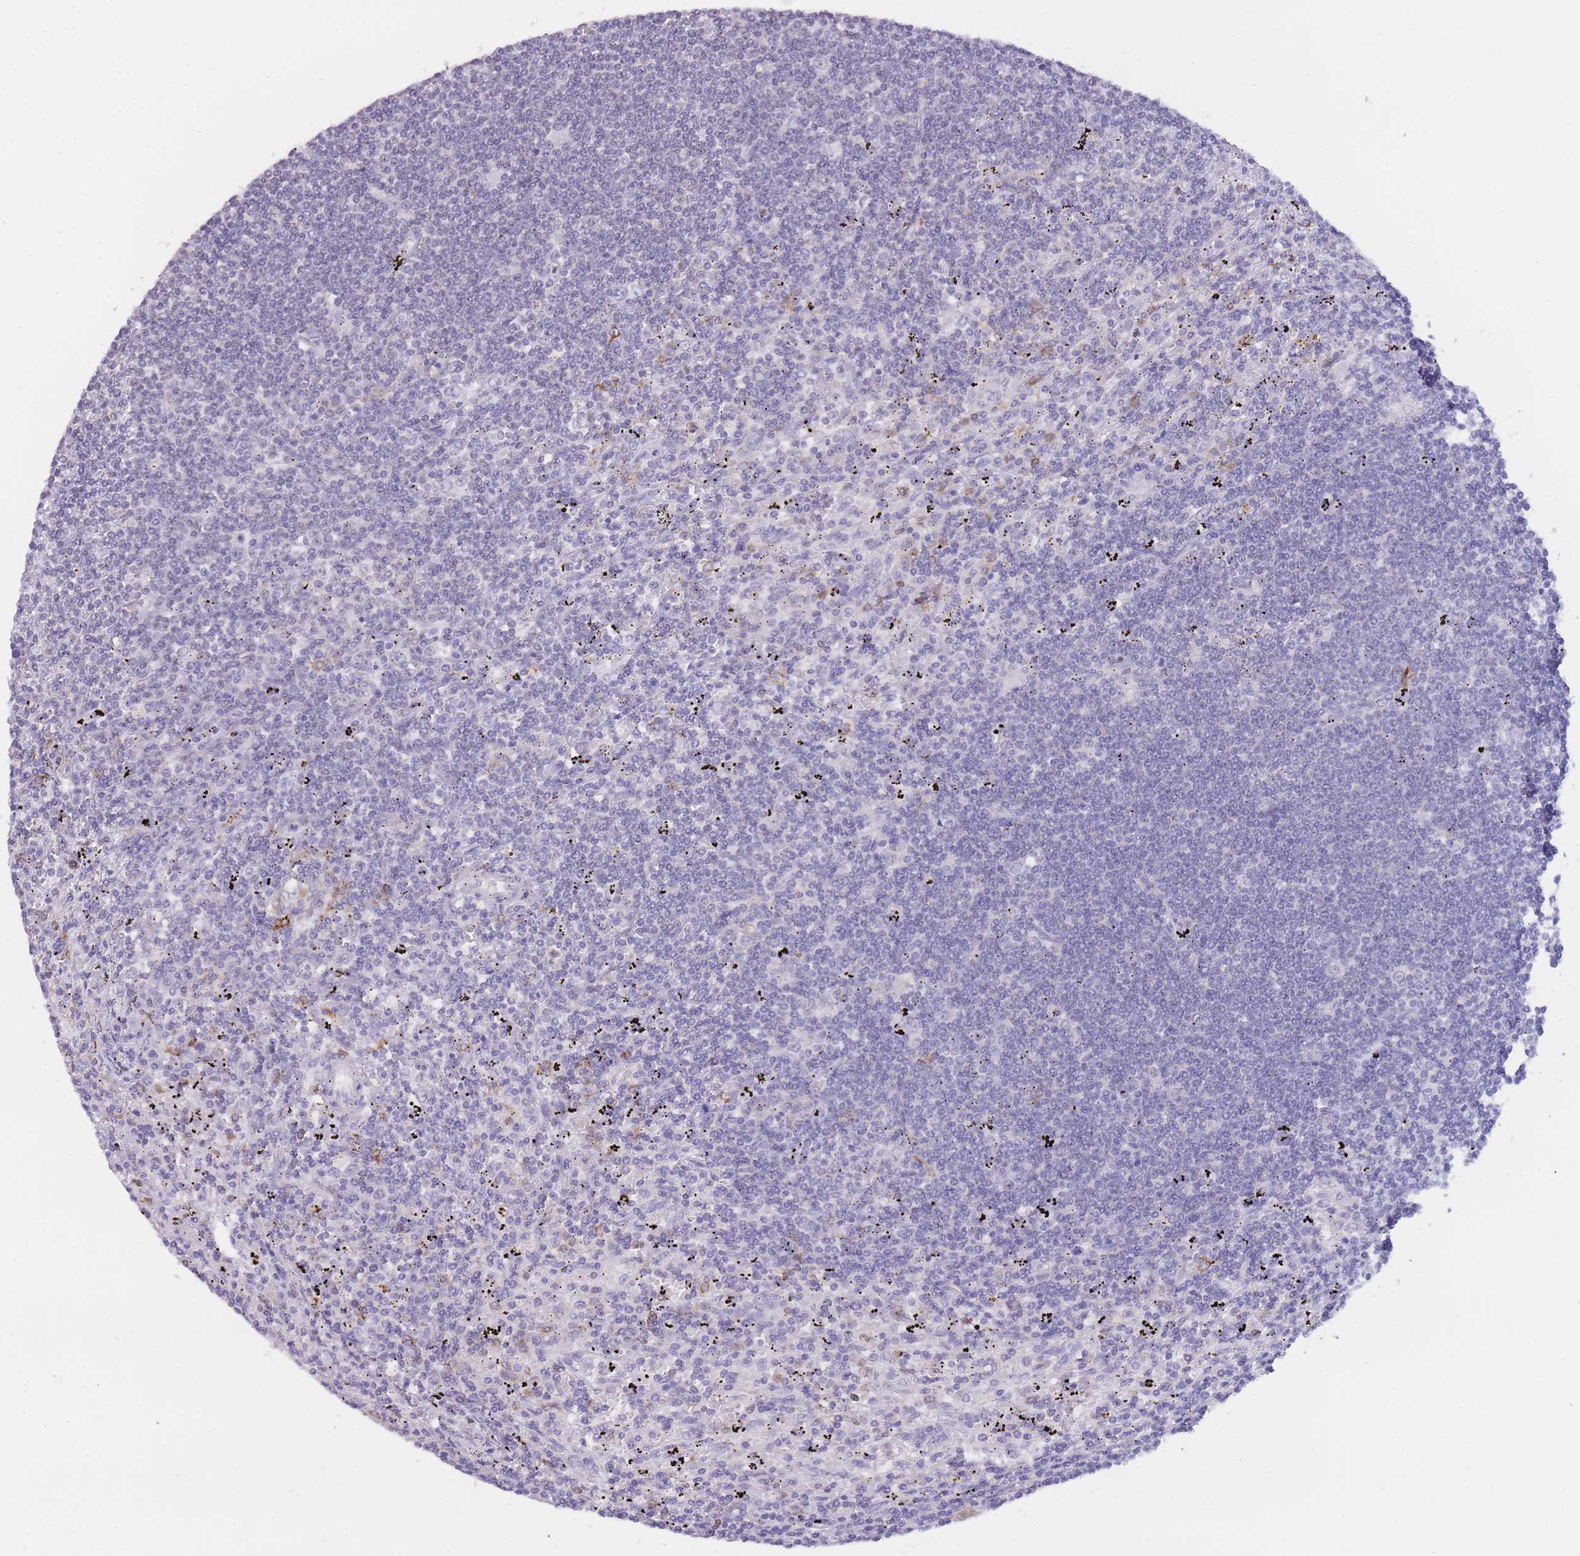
{"staining": {"intensity": "negative", "quantity": "none", "location": "none"}, "tissue": "lymphoma", "cell_type": "Tumor cells", "image_type": "cancer", "snomed": [{"axis": "morphology", "description": "Malignant lymphoma, non-Hodgkin's type, Low grade"}, {"axis": "topography", "description": "Spleen"}], "caption": "An immunohistochemistry photomicrograph of lymphoma is shown. There is no staining in tumor cells of lymphoma.", "gene": "ZNF662", "patient": {"sex": "male", "age": 76}}